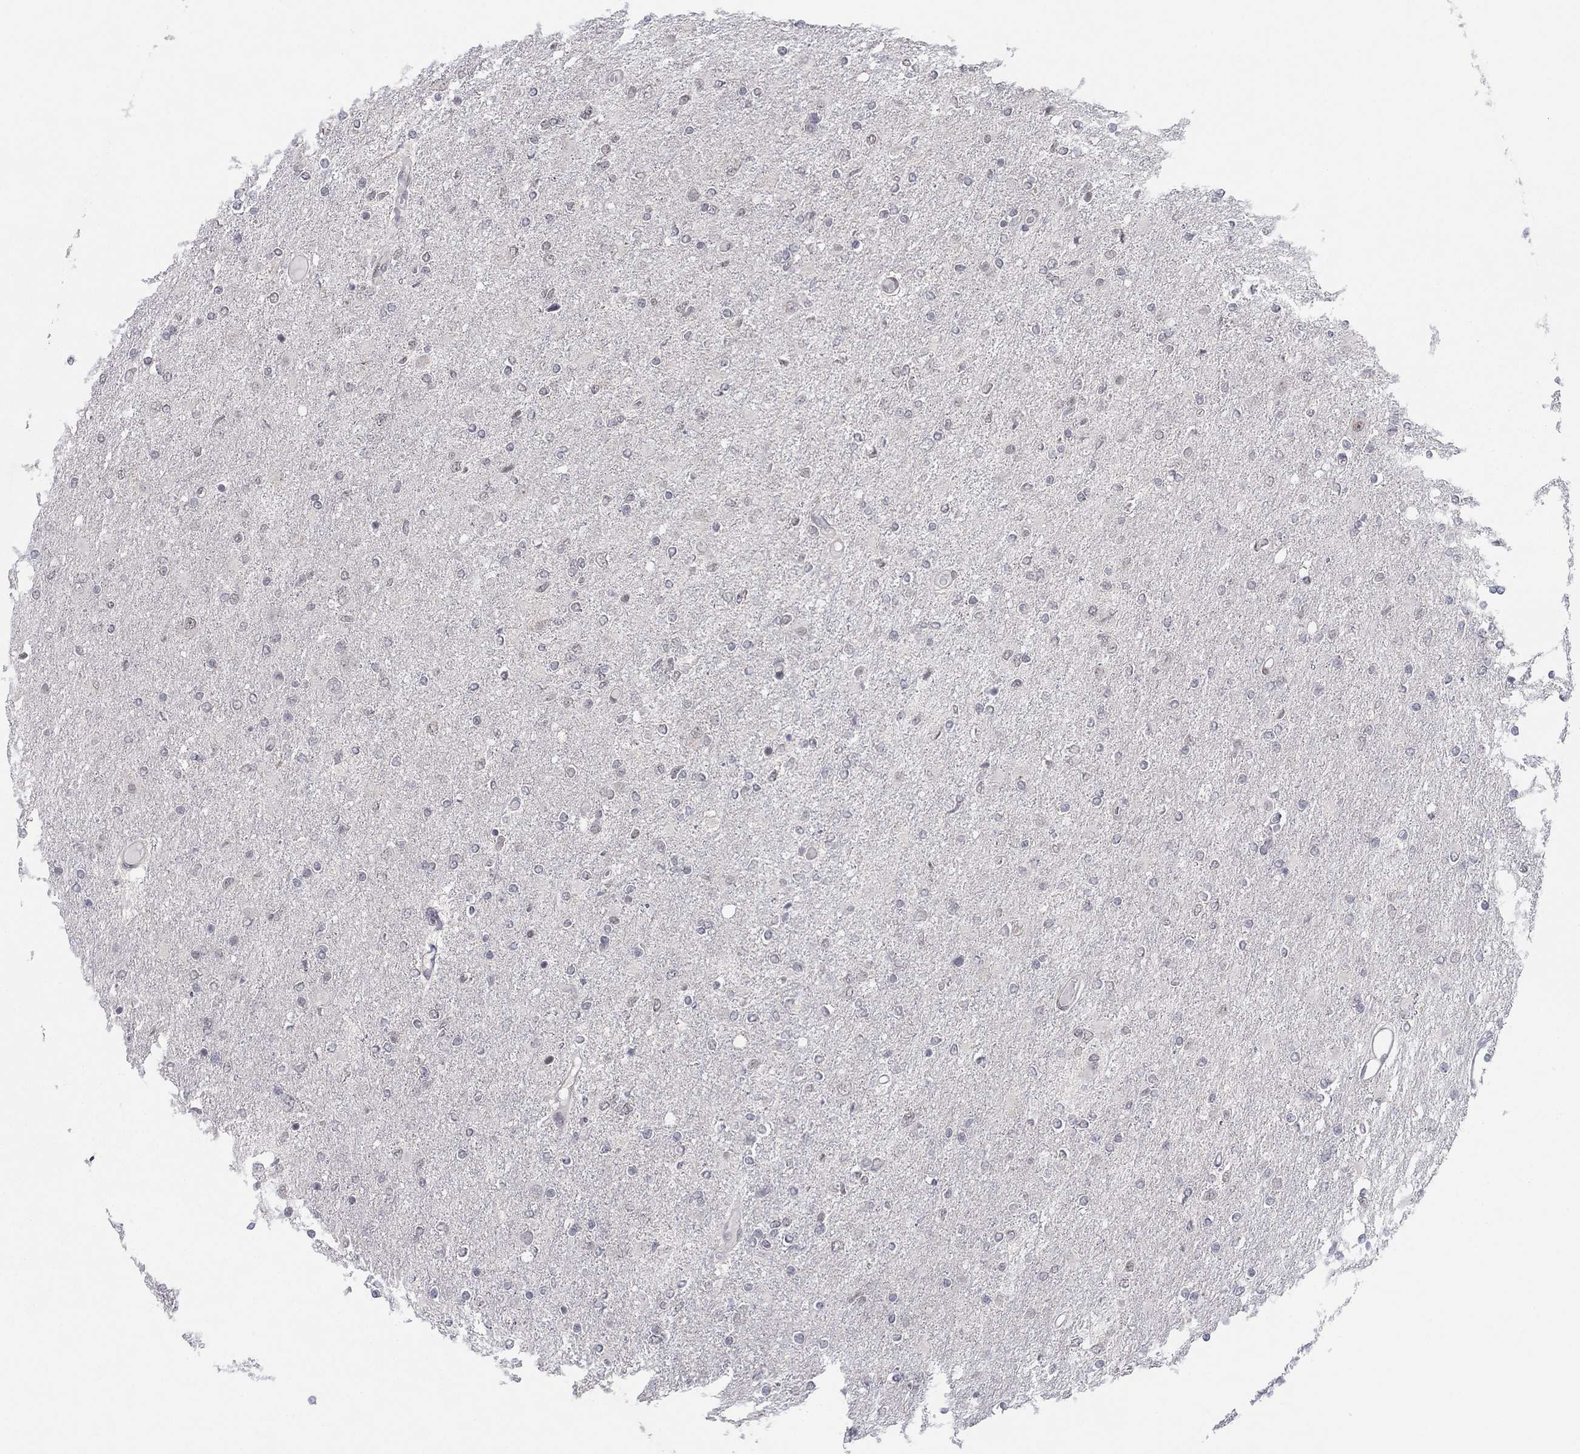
{"staining": {"intensity": "negative", "quantity": "none", "location": "none"}, "tissue": "glioma", "cell_type": "Tumor cells", "image_type": "cancer", "snomed": [{"axis": "morphology", "description": "Glioma, malignant, High grade"}, {"axis": "topography", "description": "Cerebral cortex"}], "caption": "This is a photomicrograph of immunohistochemistry (IHC) staining of glioma, which shows no expression in tumor cells.", "gene": "SLC22A2", "patient": {"sex": "male", "age": 70}}